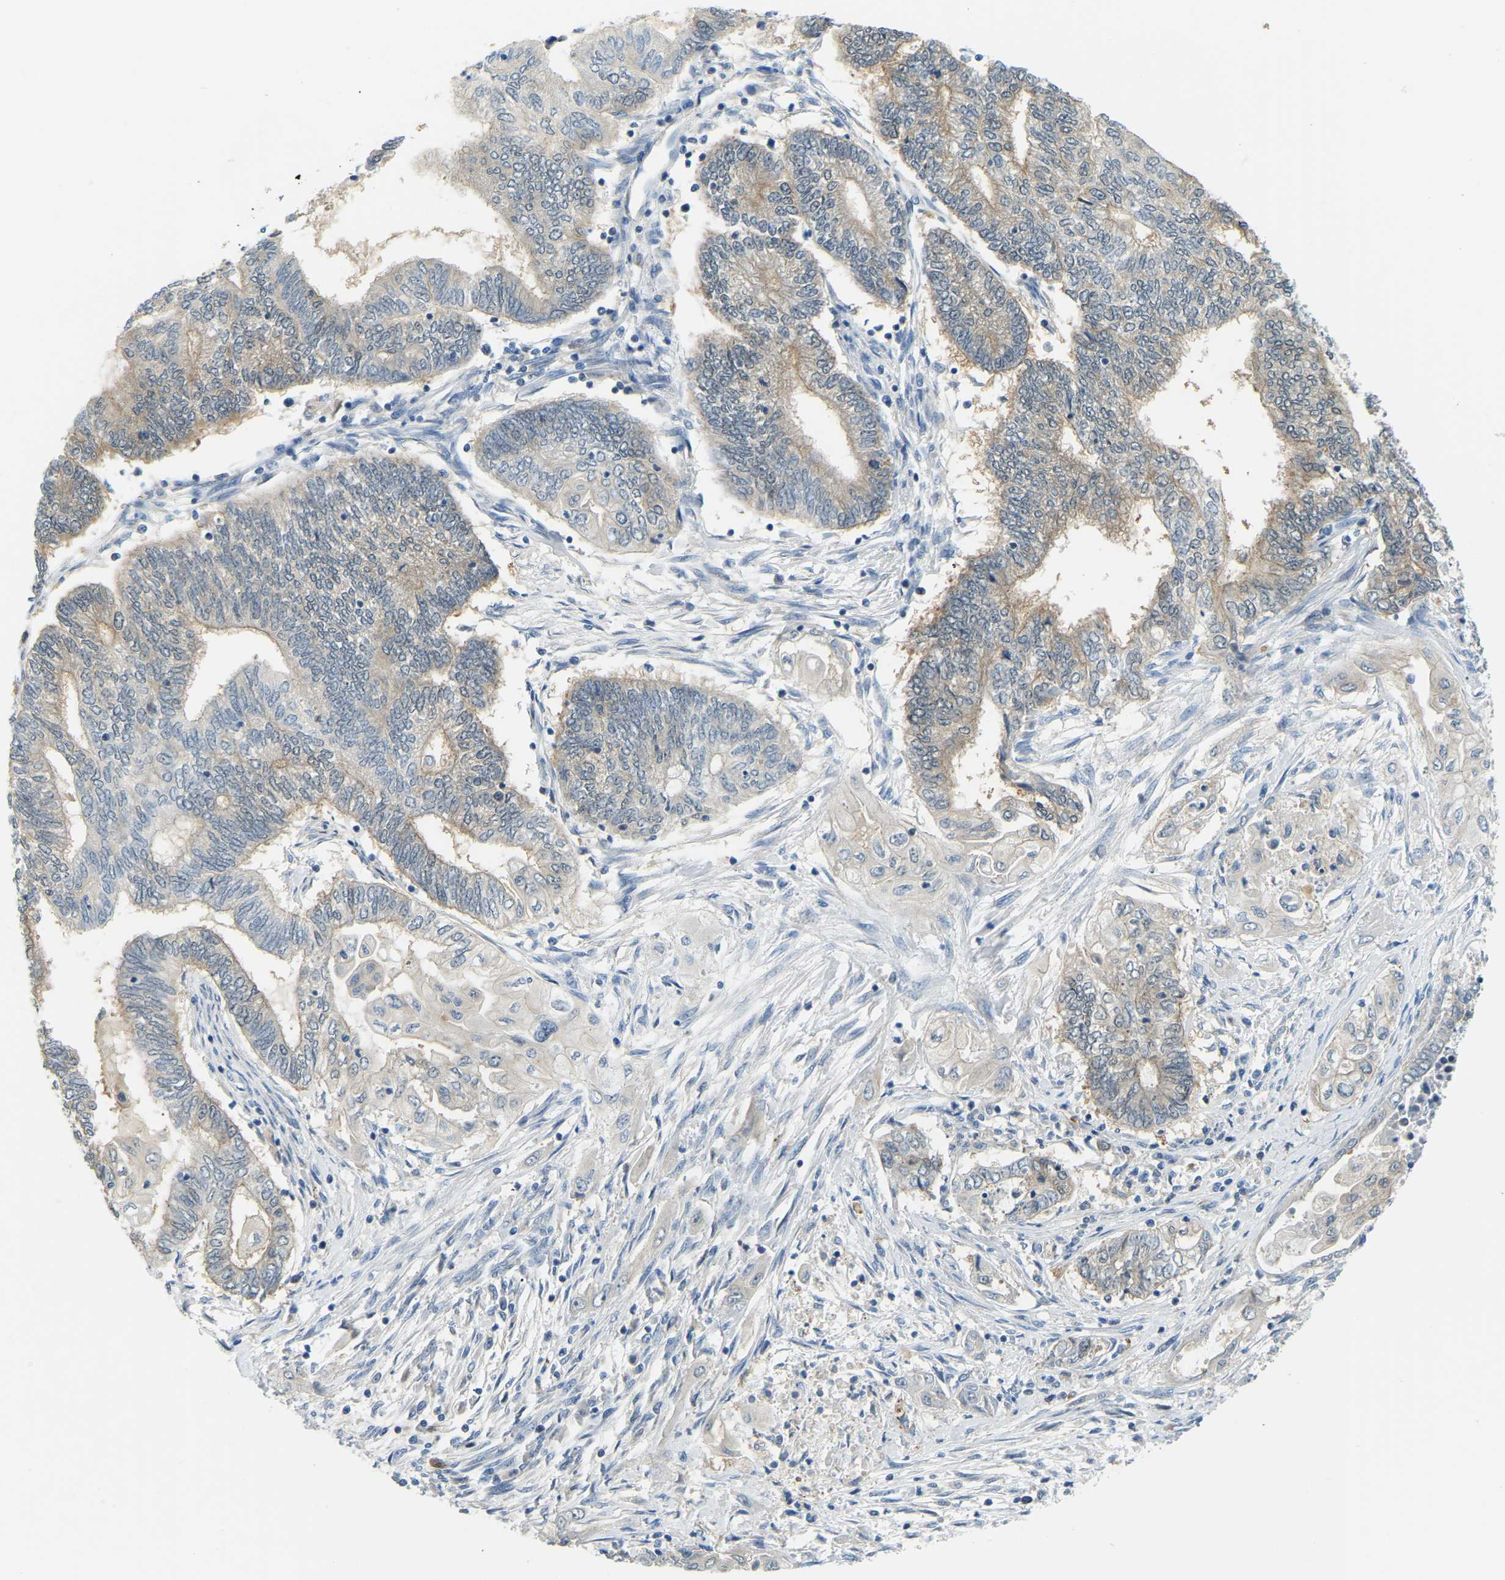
{"staining": {"intensity": "weak", "quantity": ">75%", "location": "cytoplasmic/membranous"}, "tissue": "endometrial cancer", "cell_type": "Tumor cells", "image_type": "cancer", "snomed": [{"axis": "morphology", "description": "Adenocarcinoma, NOS"}, {"axis": "topography", "description": "Uterus"}, {"axis": "topography", "description": "Endometrium"}], "caption": "Immunohistochemical staining of human adenocarcinoma (endometrial) displays low levels of weak cytoplasmic/membranous protein staining in approximately >75% of tumor cells.", "gene": "NME8", "patient": {"sex": "female", "age": 70}}